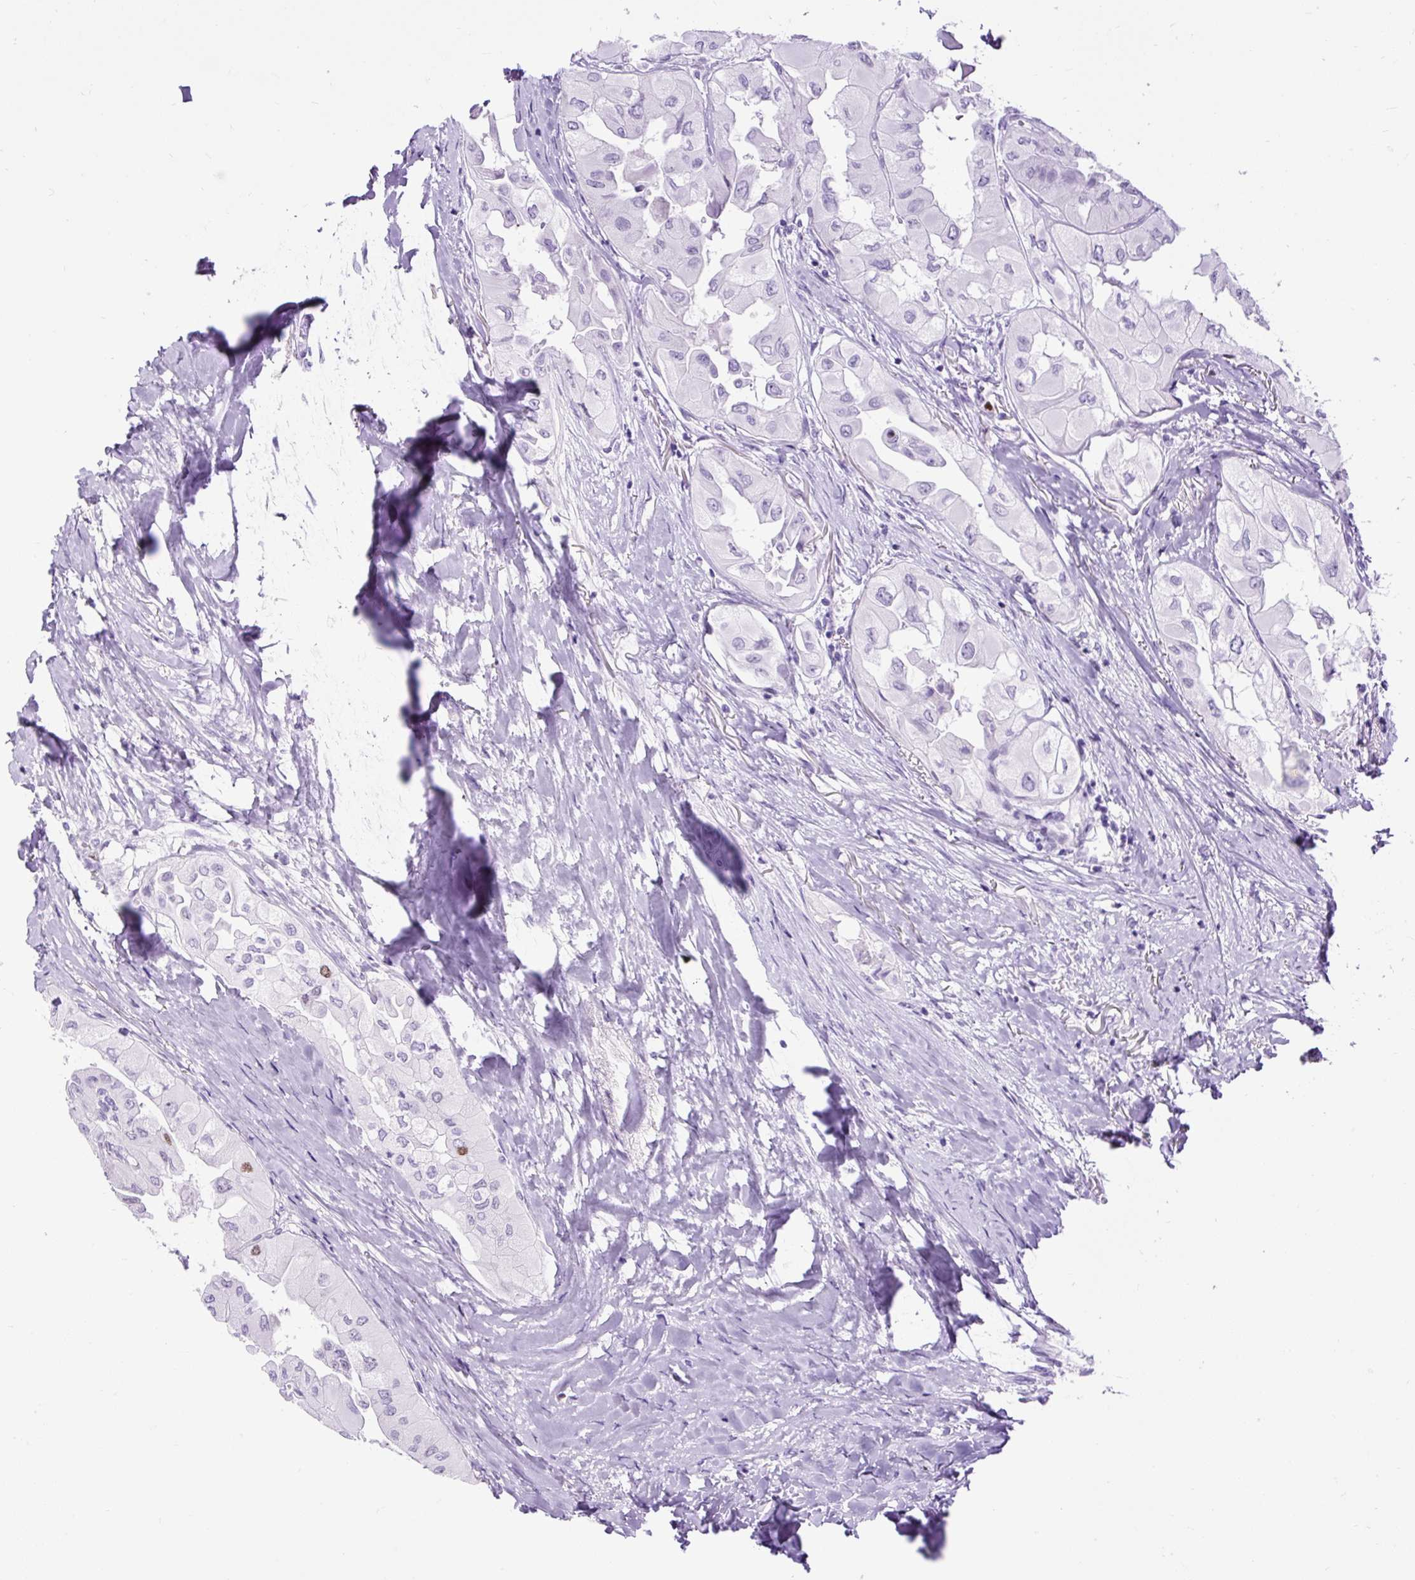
{"staining": {"intensity": "weak", "quantity": "<25%", "location": "nuclear"}, "tissue": "thyroid cancer", "cell_type": "Tumor cells", "image_type": "cancer", "snomed": [{"axis": "morphology", "description": "Normal tissue, NOS"}, {"axis": "morphology", "description": "Papillary adenocarcinoma, NOS"}, {"axis": "topography", "description": "Thyroid gland"}], "caption": "Thyroid cancer (papillary adenocarcinoma) stained for a protein using immunohistochemistry reveals no positivity tumor cells.", "gene": "RACGAP1", "patient": {"sex": "female", "age": 59}}